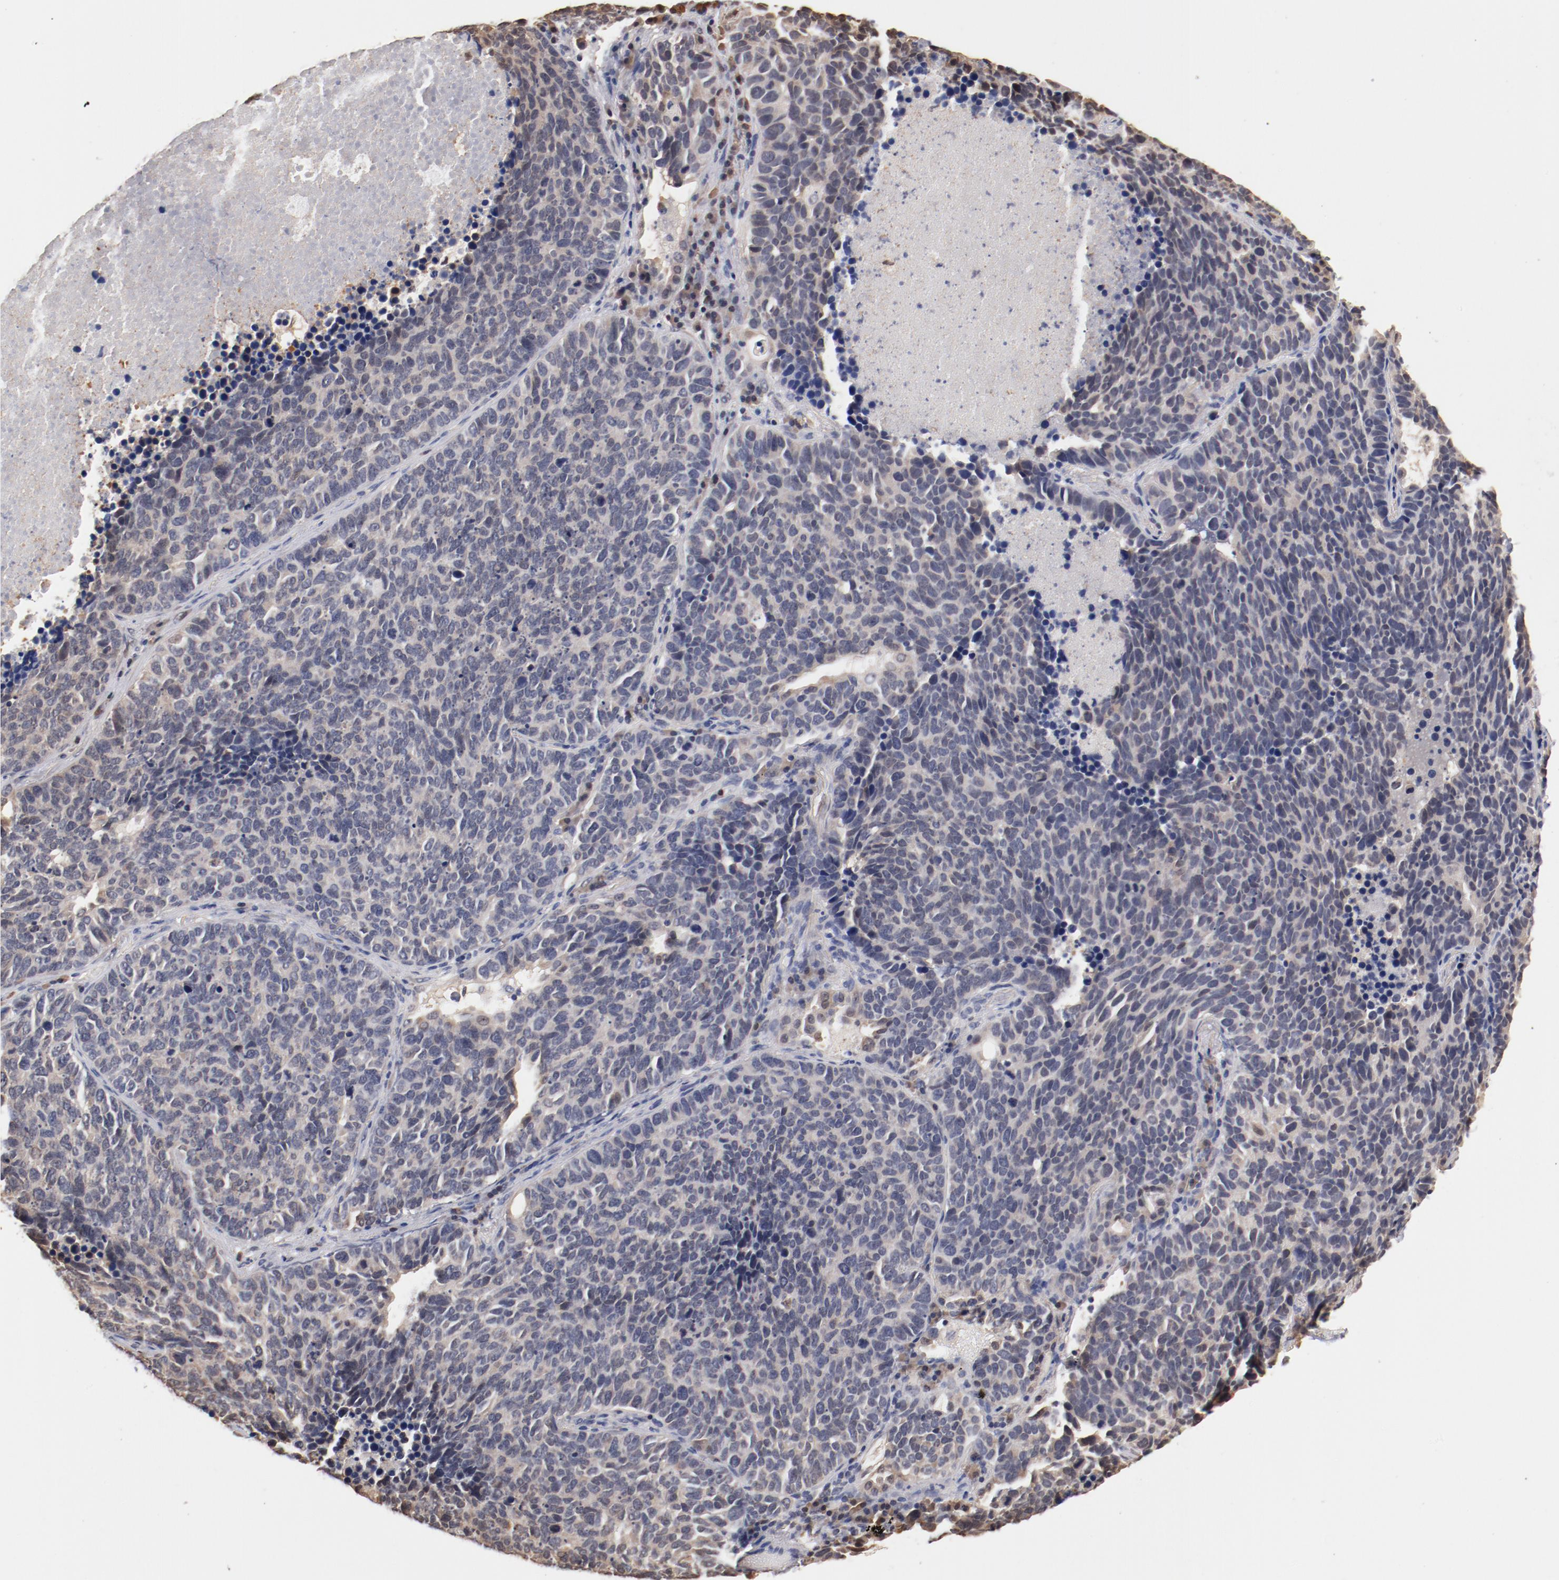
{"staining": {"intensity": "weak", "quantity": "<25%", "location": "cytoplasmic/membranous"}, "tissue": "lung cancer", "cell_type": "Tumor cells", "image_type": "cancer", "snomed": [{"axis": "morphology", "description": "Neoplasm, malignant, NOS"}, {"axis": "topography", "description": "Lung"}], "caption": "Immunohistochemical staining of lung cancer displays no significant positivity in tumor cells.", "gene": "MIF", "patient": {"sex": "female", "age": 75}}